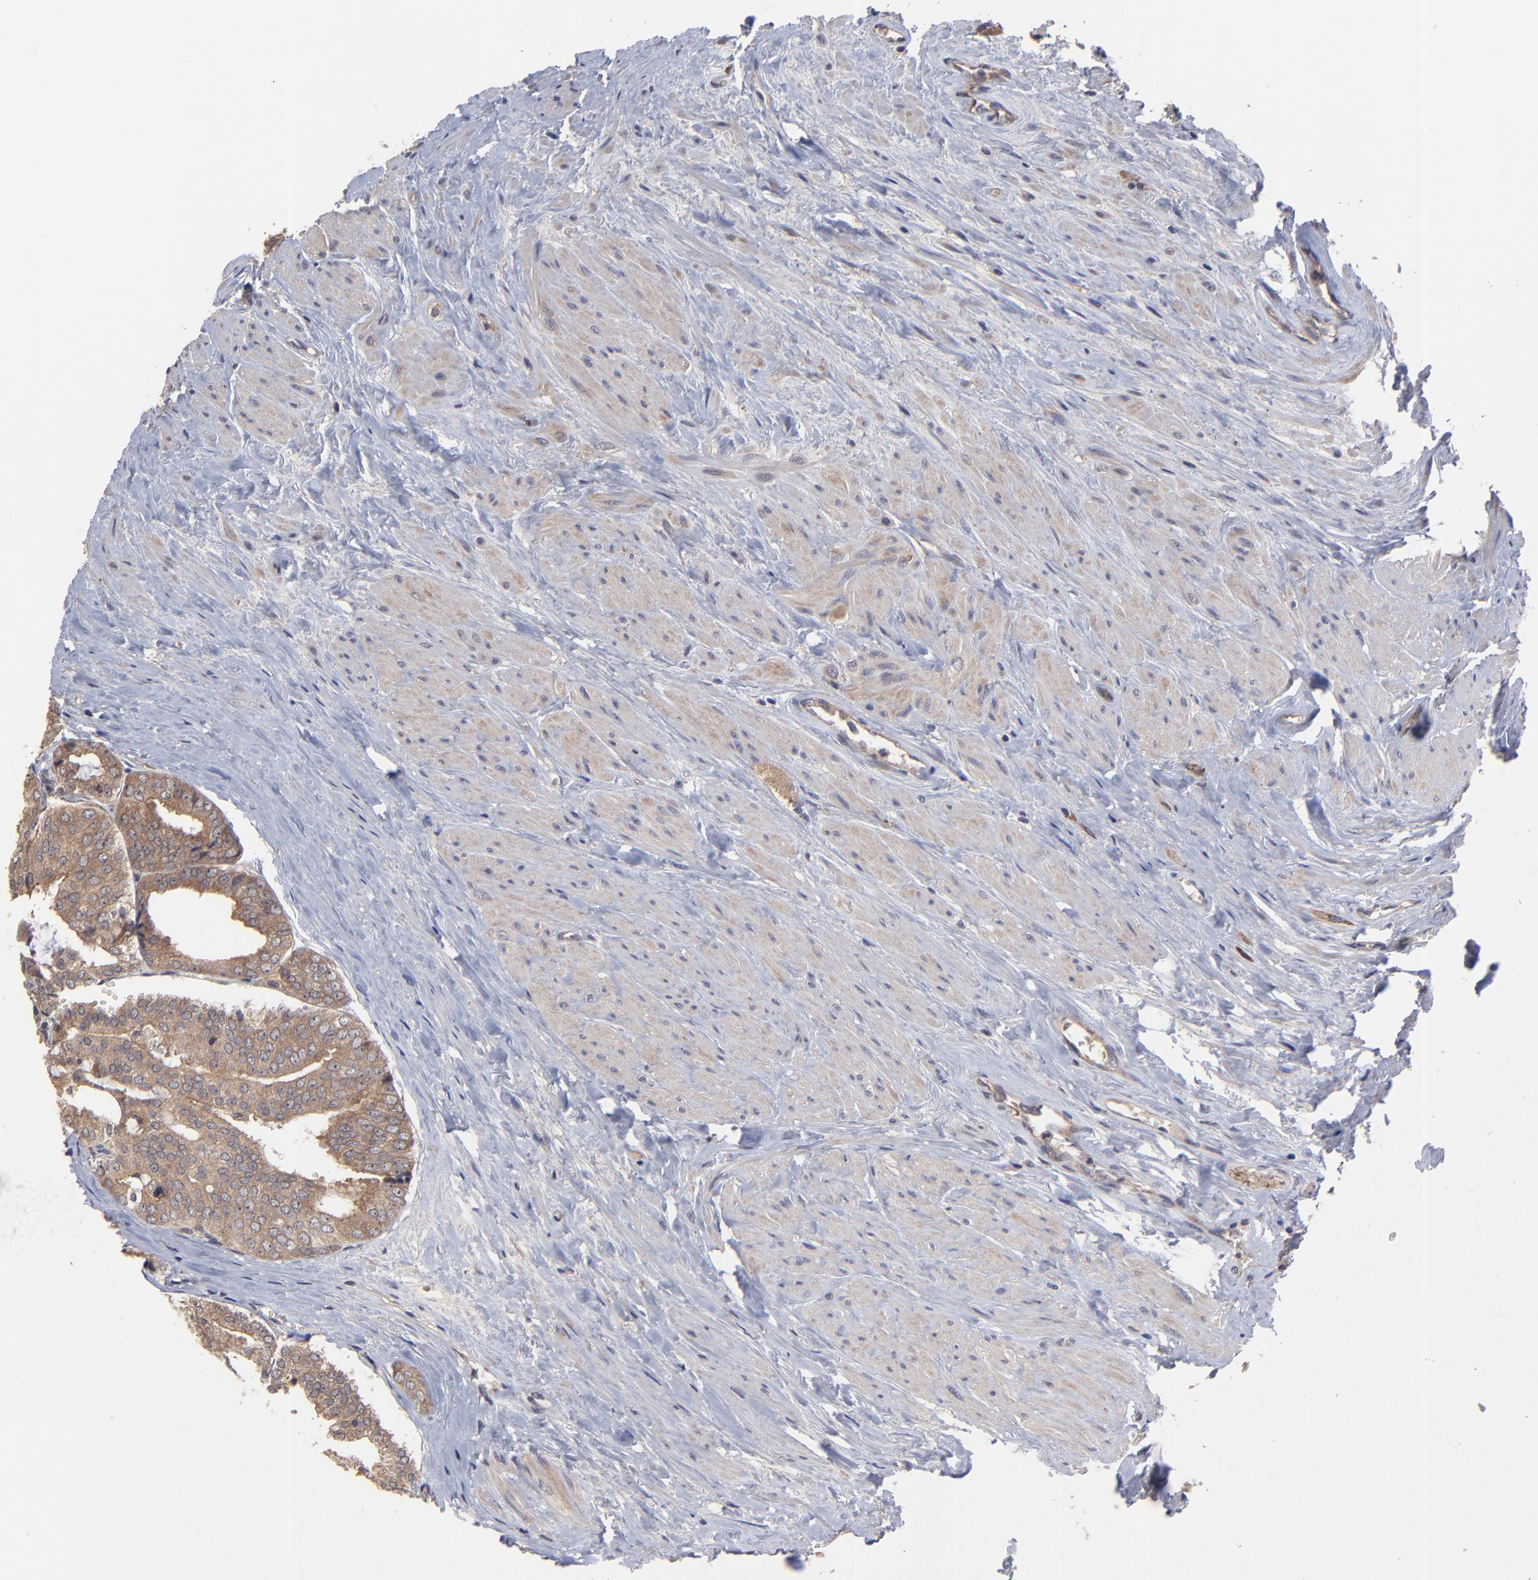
{"staining": {"intensity": "moderate", "quantity": ">75%", "location": "cytoplasmic/membranous"}, "tissue": "prostate cancer", "cell_type": "Tumor cells", "image_type": "cancer", "snomed": [{"axis": "morphology", "description": "Adenocarcinoma, Medium grade"}, {"axis": "topography", "description": "Prostate"}], "caption": "Human adenocarcinoma (medium-grade) (prostate) stained with a brown dye reveals moderate cytoplasmic/membranous positive positivity in about >75% of tumor cells.", "gene": "ZNF780B", "patient": {"sex": "male", "age": 79}}